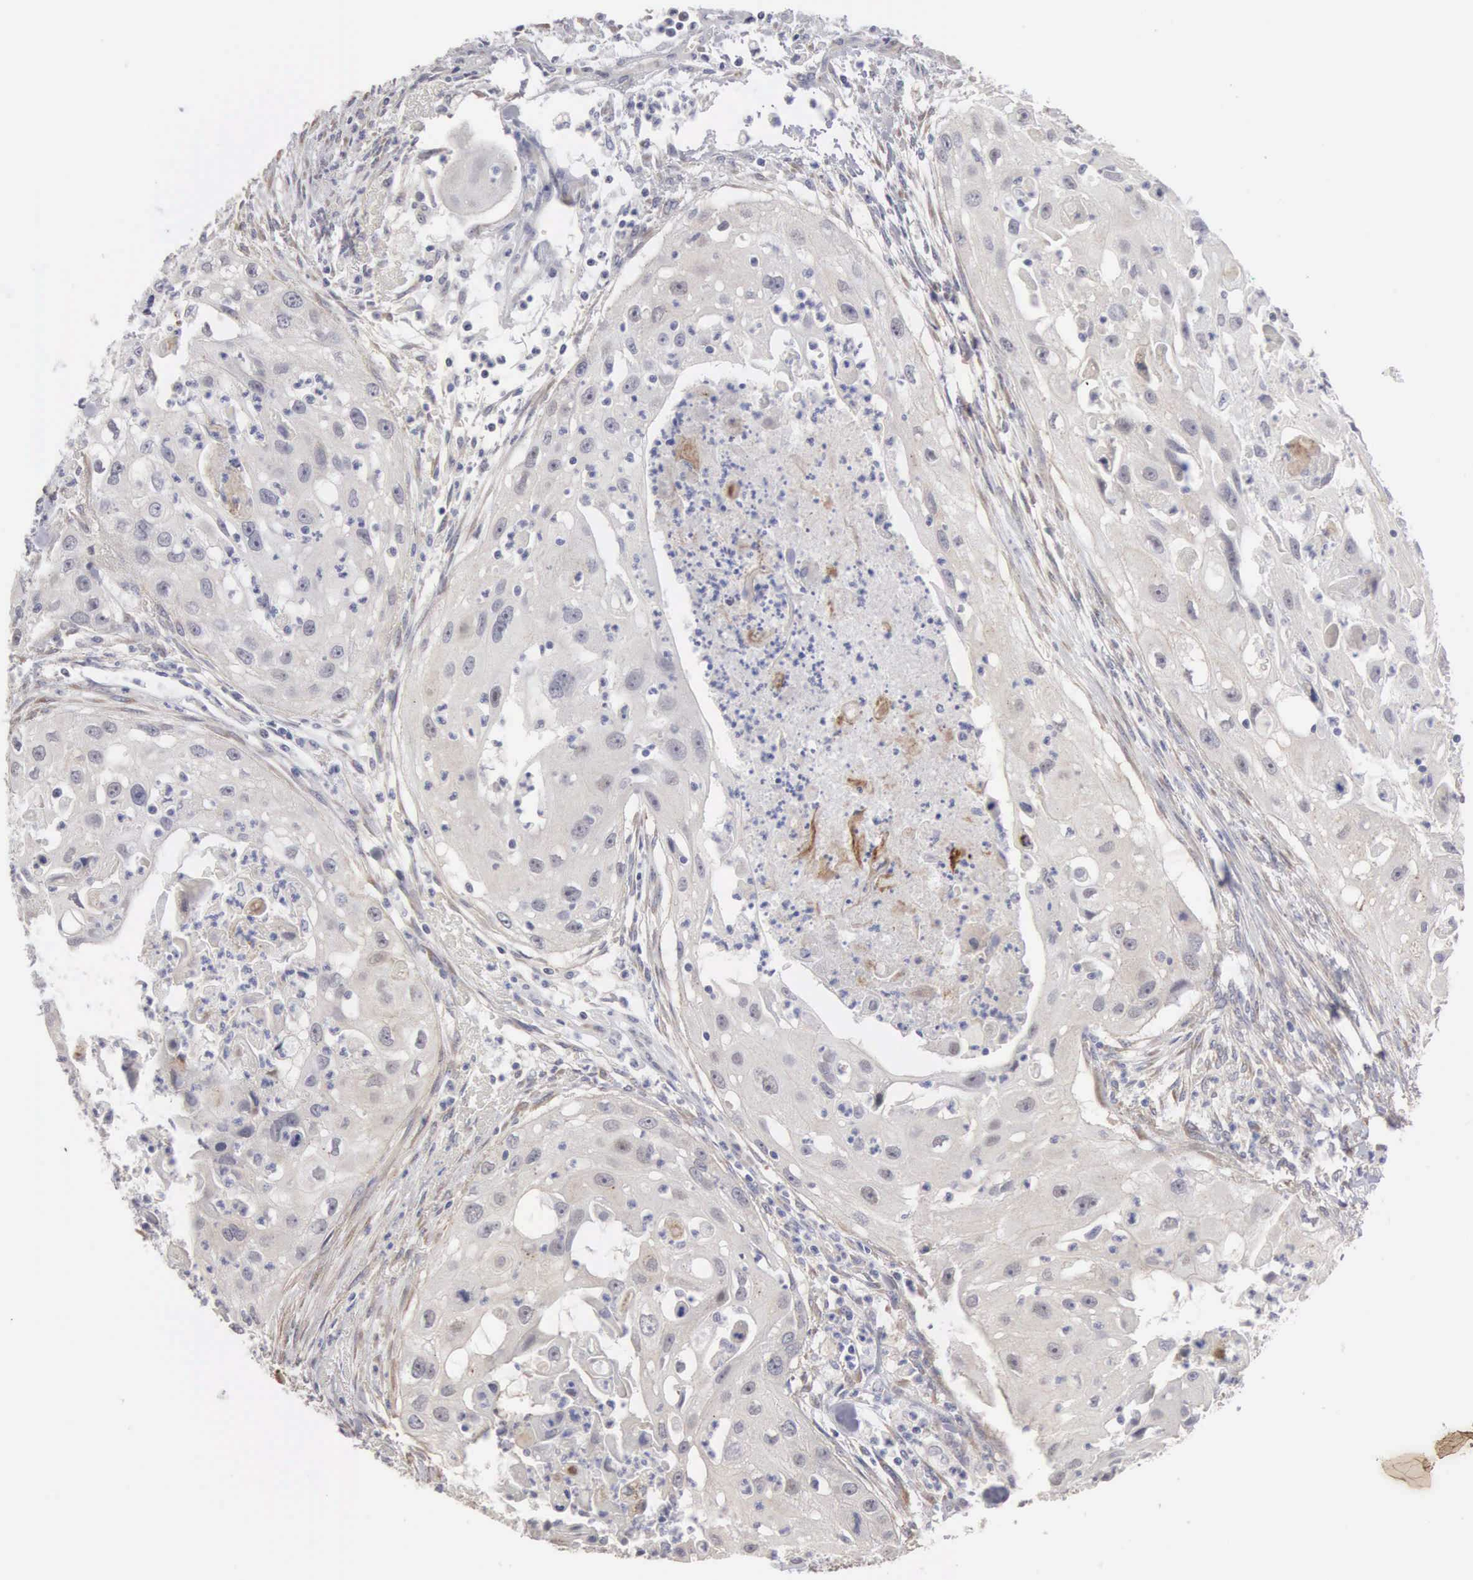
{"staining": {"intensity": "weak", "quantity": "<25%", "location": "cytoplasmic/membranous"}, "tissue": "head and neck cancer", "cell_type": "Tumor cells", "image_type": "cancer", "snomed": [{"axis": "morphology", "description": "Squamous cell carcinoma, NOS"}, {"axis": "topography", "description": "Head-Neck"}], "caption": "There is no significant expression in tumor cells of head and neck cancer (squamous cell carcinoma).", "gene": "ELFN2", "patient": {"sex": "male", "age": 64}}